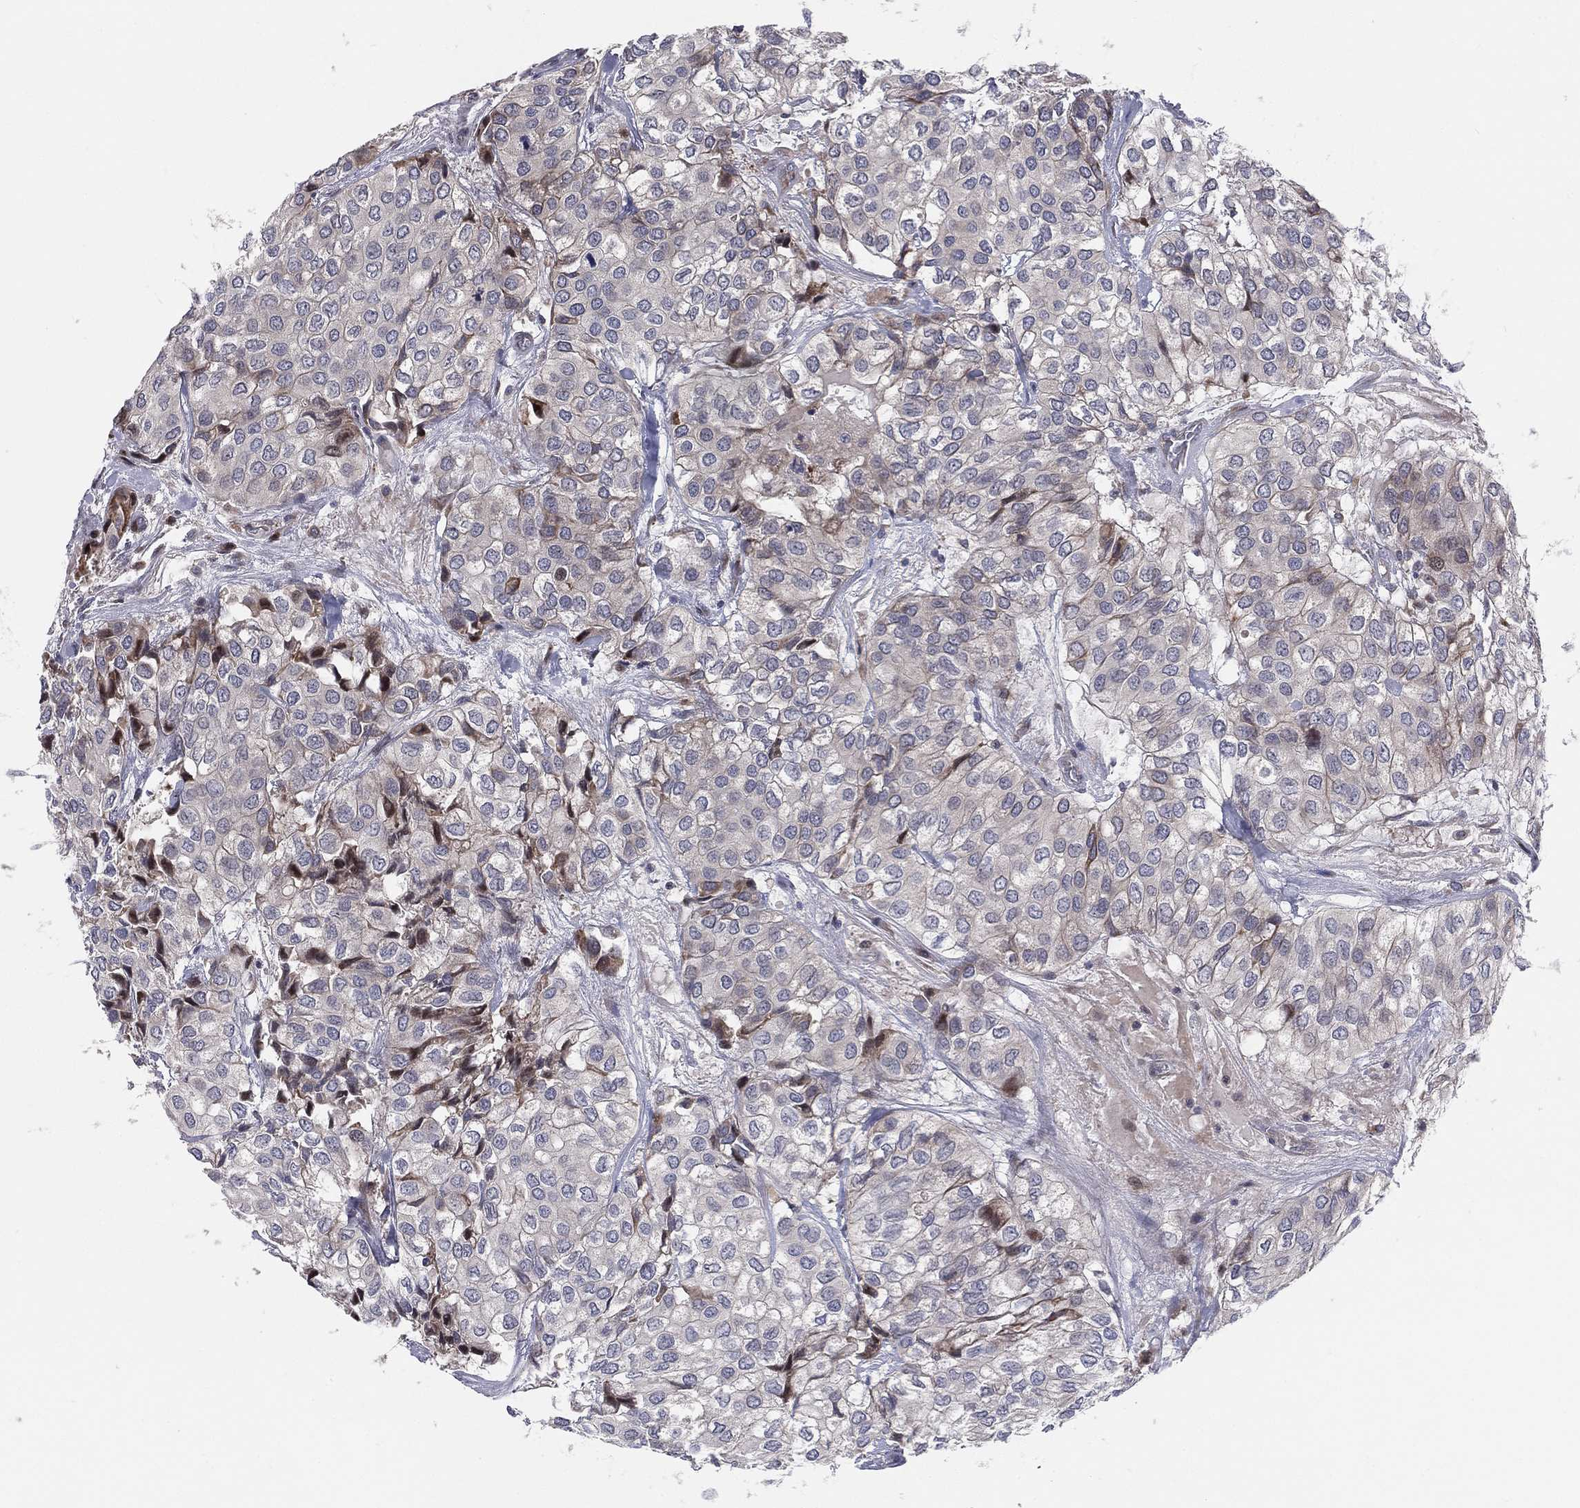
{"staining": {"intensity": "negative", "quantity": "none", "location": "none"}, "tissue": "urothelial cancer", "cell_type": "Tumor cells", "image_type": "cancer", "snomed": [{"axis": "morphology", "description": "Urothelial carcinoma, High grade"}, {"axis": "topography", "description": "Urinary bladder"}], "caption": "The immunohistochemistry image has no significant staining in tumor cells of high-grade urothelial carcinoma tissue.", "gene": "UTP14A", "patient": {"sex": "male", "age": 73}}